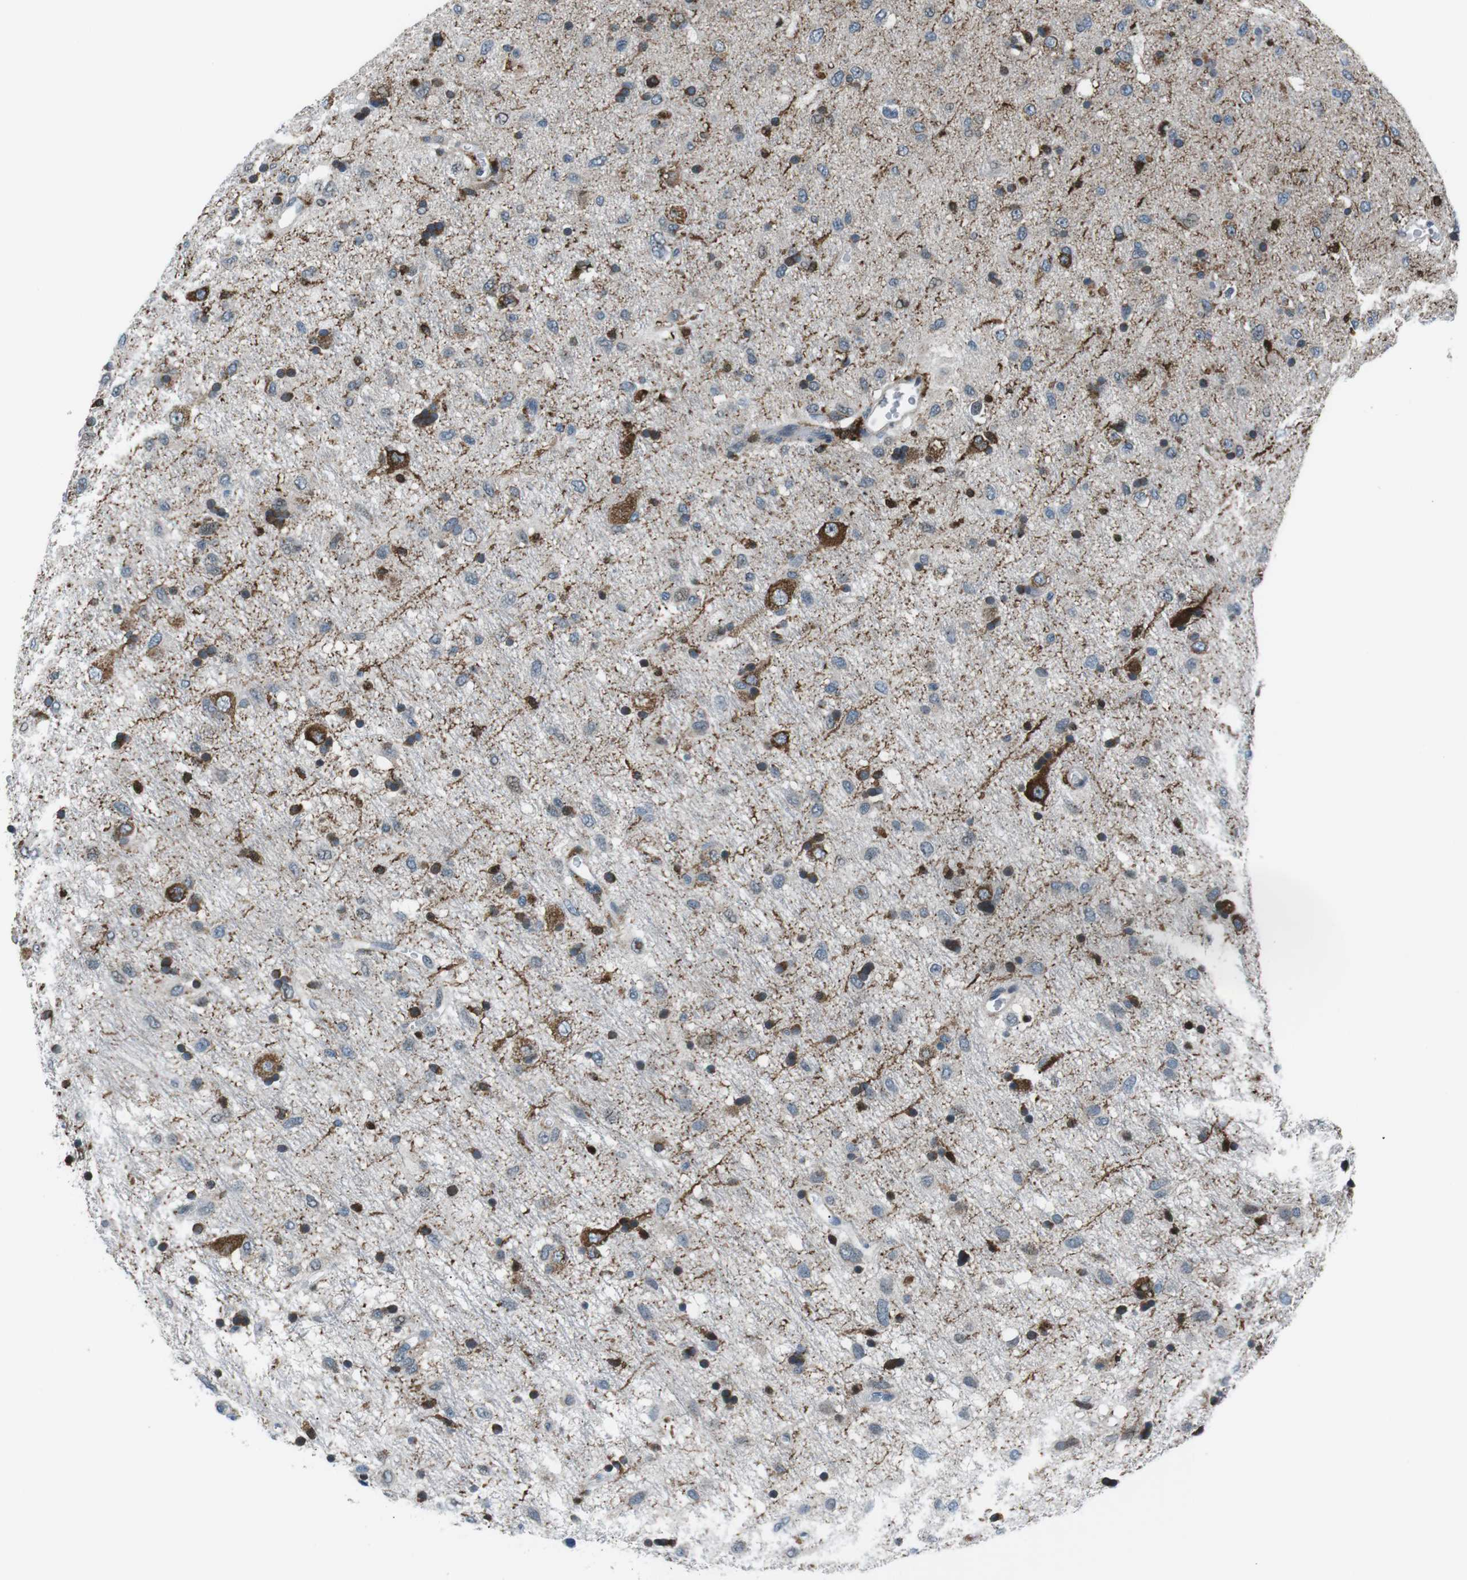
{"staining": {"intensity": "strong", "quantity": "25%-75%", "location": "cytoplasmic/membranous"}, "tissue": "glioma", "cell_type": "Tumor cells", "image_type": "cancer", "snomed": [{"axis": "morphology", "description": "Glioma, malignant, Low grade"}, {"axis": "topography", "description": "Brain"}], "caption": "Immunohistochemical staining of glioma exhibits high levels of strong cytoplasmic/membranous positivity in about 25%-75% of tumor cells. (DAB (3,3'-diaminobenzidine) IHC, brown staining for protein, blue staining for nuclei).", "gene": "BLNK", "patient": {"sex": "male", "age": 77}}